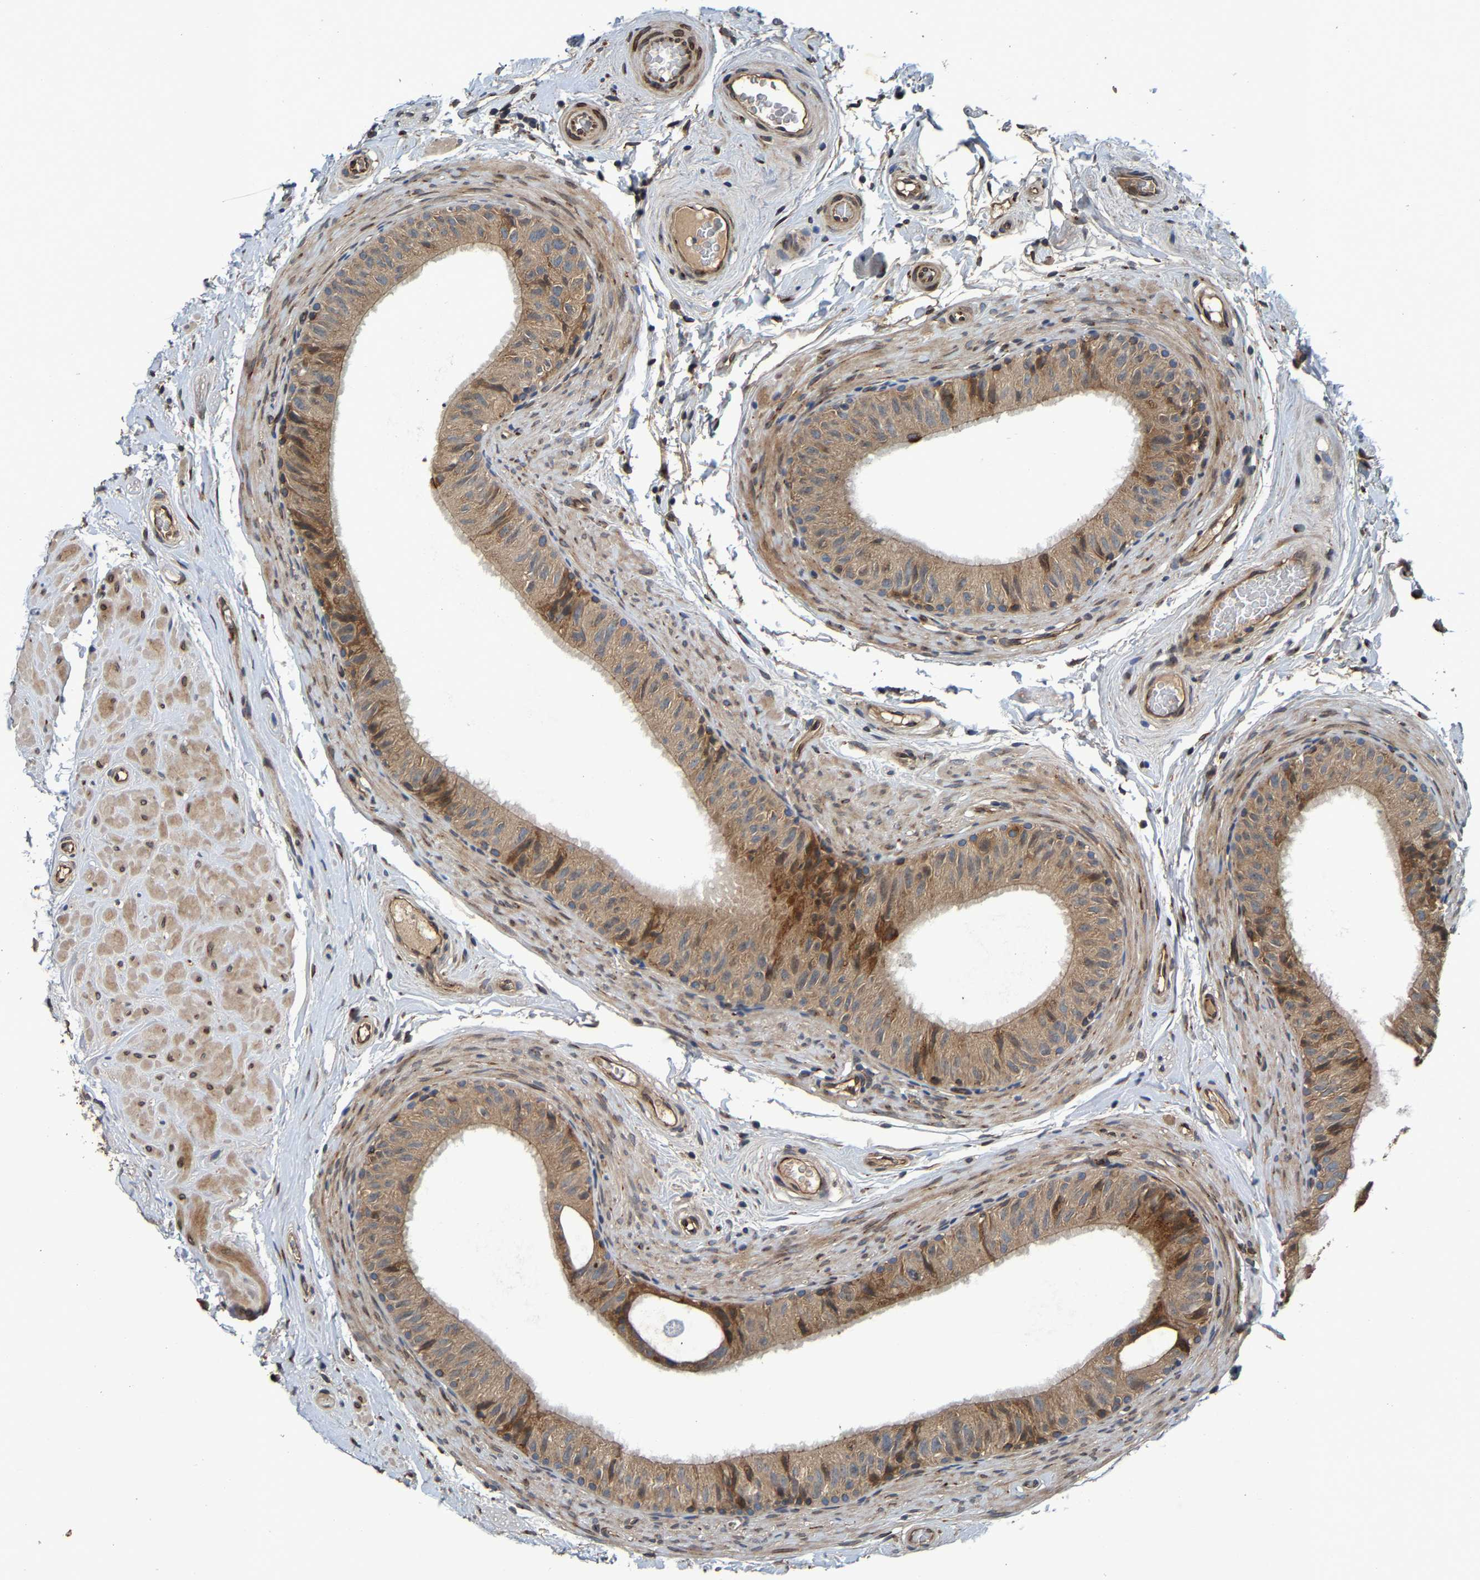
{"staining": {"intensity": "moderate", "quantity": ">75%", "location": "cytoplasmic/membranous"}, "tissue": "epididymis", "cell_type": "Glandular cells", "image_type": "normal", "snomed": [{"axis": "morphology", "description": "Normal tissue, NOS"}, {"axis": "topography", "description": "Epididymis"}], "caption": "IHC of unremarkable epididymis demonstrates medium levels of moderate cytoplasmic/membranous expression in approximately >75% of glandular cells. The protein of interest is stained brown, and the nuclei are stained in blue (DAB (3,3'-diaminobenzidine) IHC with brightfield microscopy, high magnification).", "gene": "MACC1", "patient": {"sex": "male", "age": 34}}